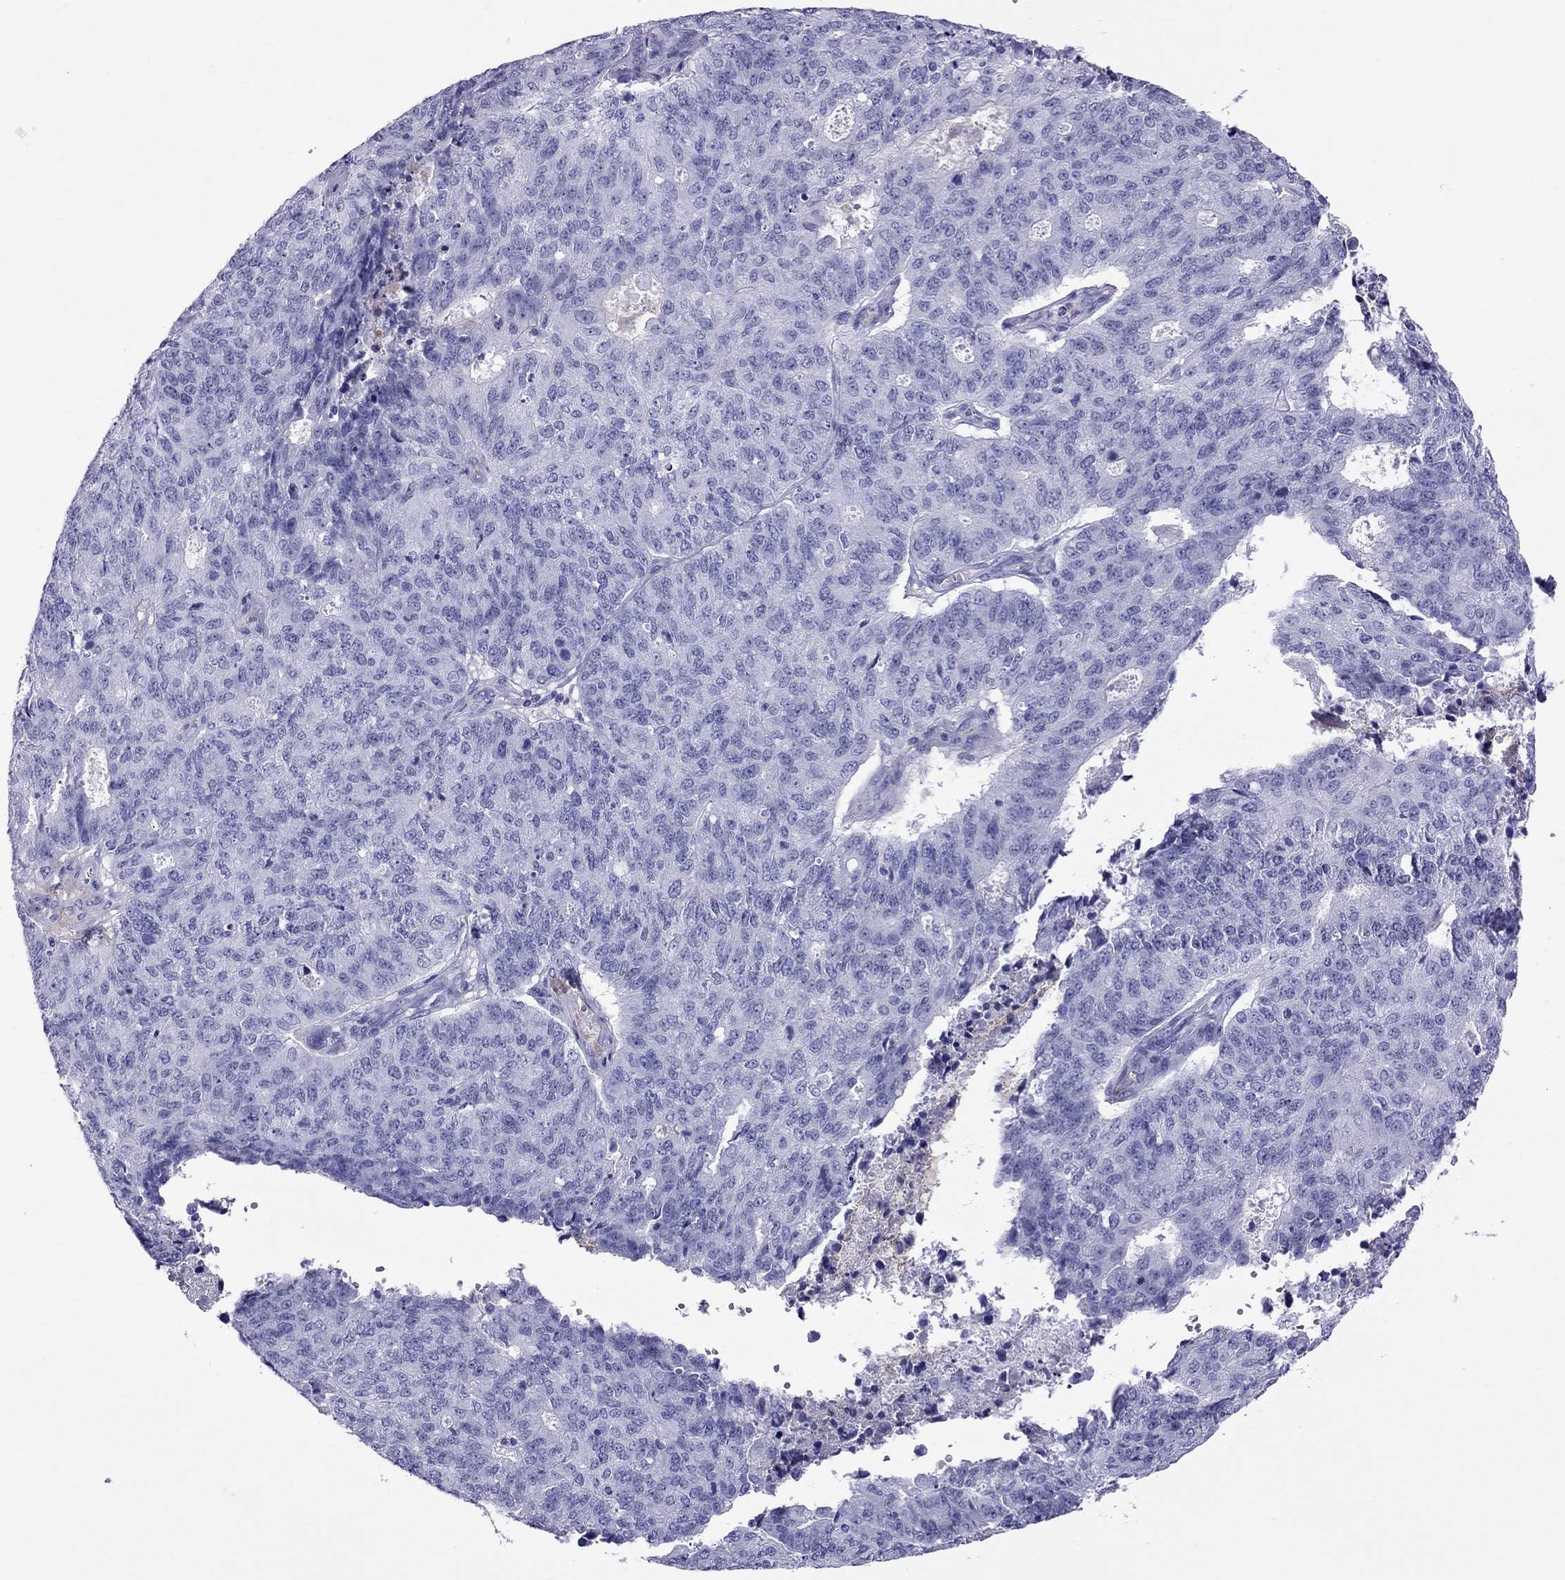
{"staining": {"intensity": "negative", "quantity": "none", "location": "none"}, "tissue": "endometrial cancer", "cell_type": "Tumor cells", "image_type": "cancer", "snomed": [{"axis": "morphology", "description": "Adenocarcinoma, NOS"}, {"axis": "topography", "description": "Endometrium"}], "caption": "High magnification brightfield microscopy of endometrial cancer stained with DAB (brown) and counterstained with hematoxylin (blue): tumor cells show no significant expression.", "gene": "SCART1", "patient": {"sex": "female", "age": 82}}